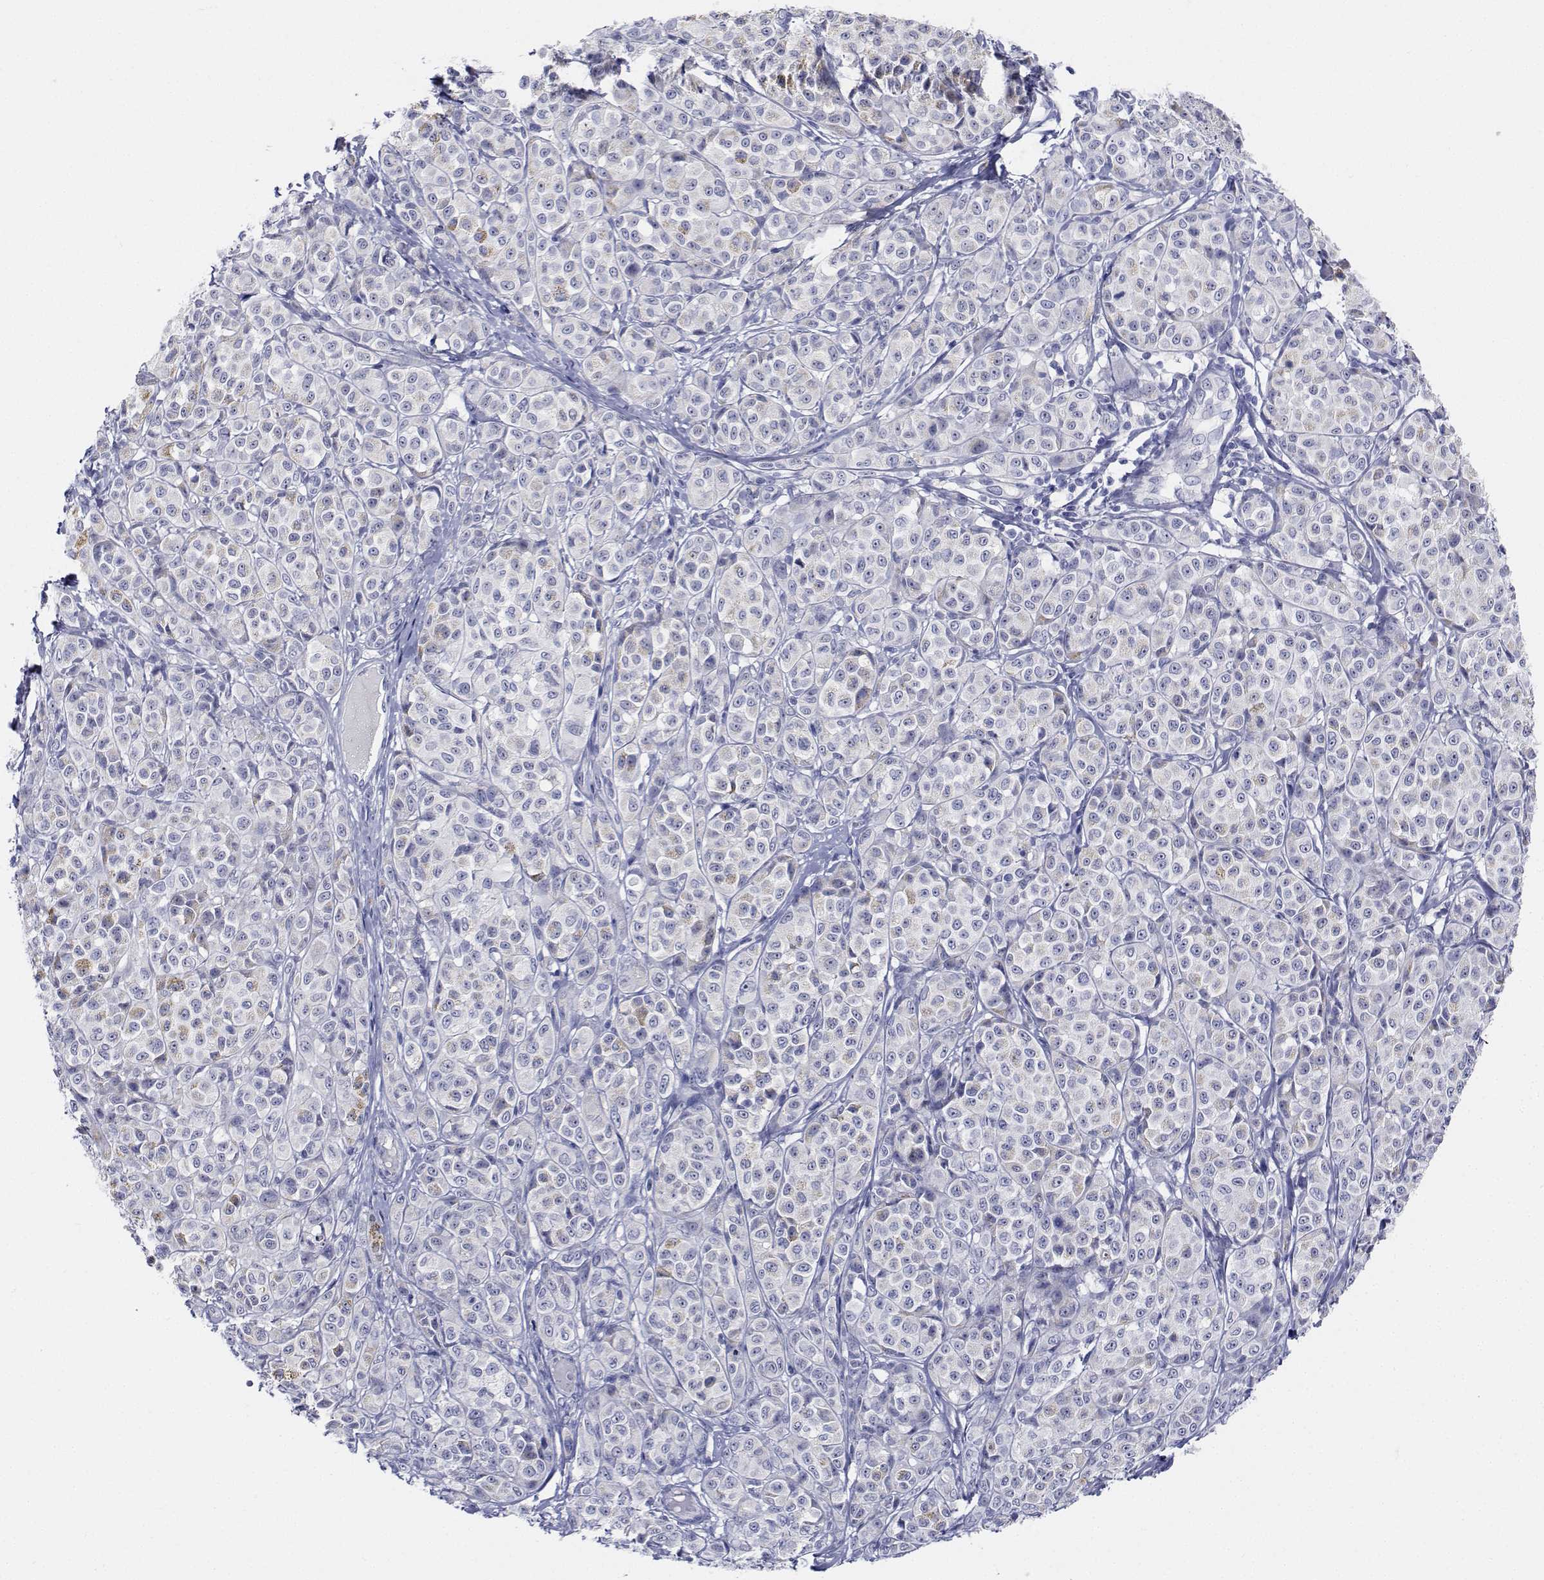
{"staining": {"intensity": "negative", "quantity": "none", "location": "none"}, "tissue": "melanoma", "cell_type": "Tumor cells", "image_type": "cancer", "snomed": [{"axis": "morphology", "description": "Malignant melanoma, NOS"}, {"axis": "topography", "description": "Skin"}], "caption": "Immunohistochemical staining of melanoma displays no significant staining in tumor cells.", "gene": "CDHR3", "patient": {"sex": "male", "age": 89}}